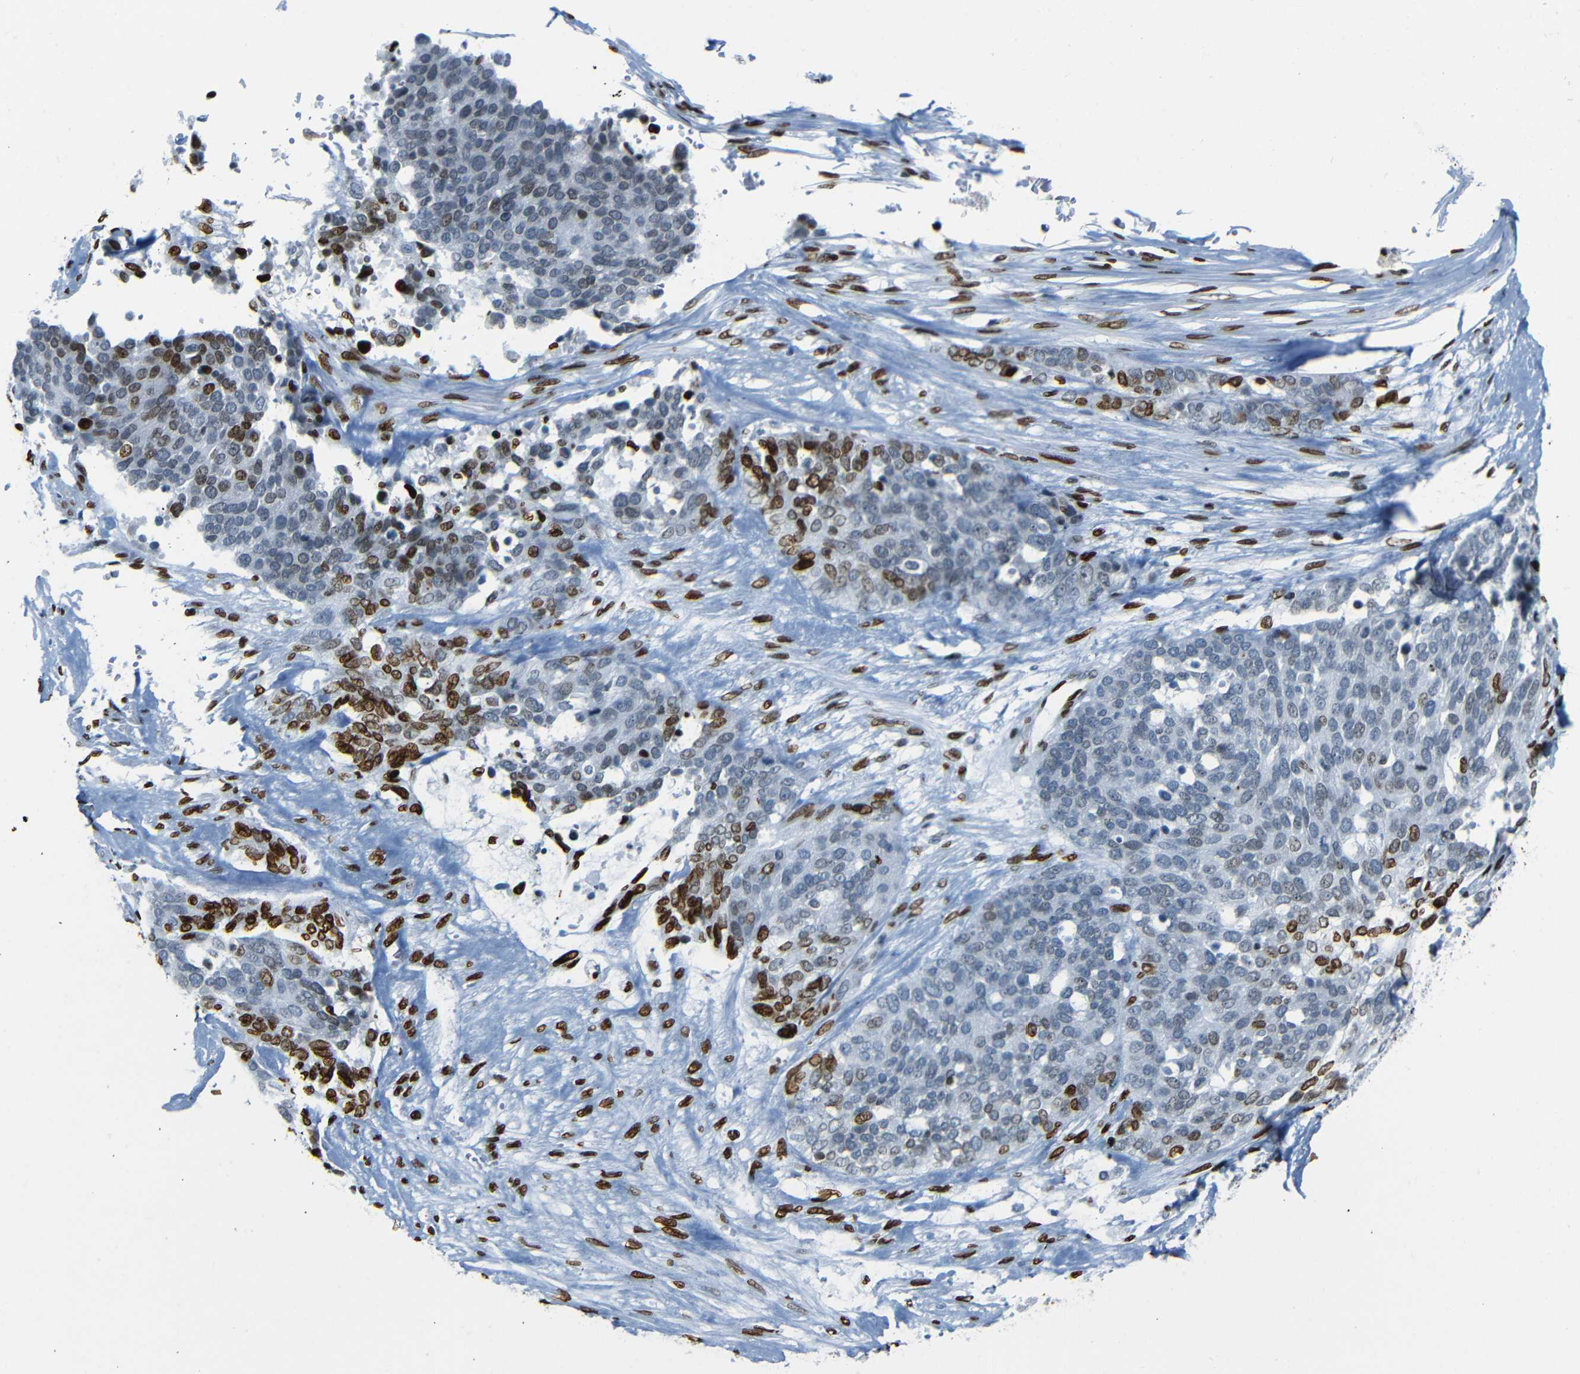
{"staining": {"intensity": "strong", "quantity": "<25%", "location": "nuclear"}, "tissue": "ovarian cancer", "cell_type": "Tumor cells", "image_type": "cancer", "snomed": [{"axis": "morphology", "description": "Cystadenocarcinoma, serous, NOS"}, {"axis": "topography", "description": "Ovary"}], "caption": "Approximately <25% of tumor cells in human ovarian cancer reveal strong nuclear protein positivity as visualized by brown immunohistochemical staining.", "gene": "NPIPB15", "patient": {"sex": "female", "age": 44}}